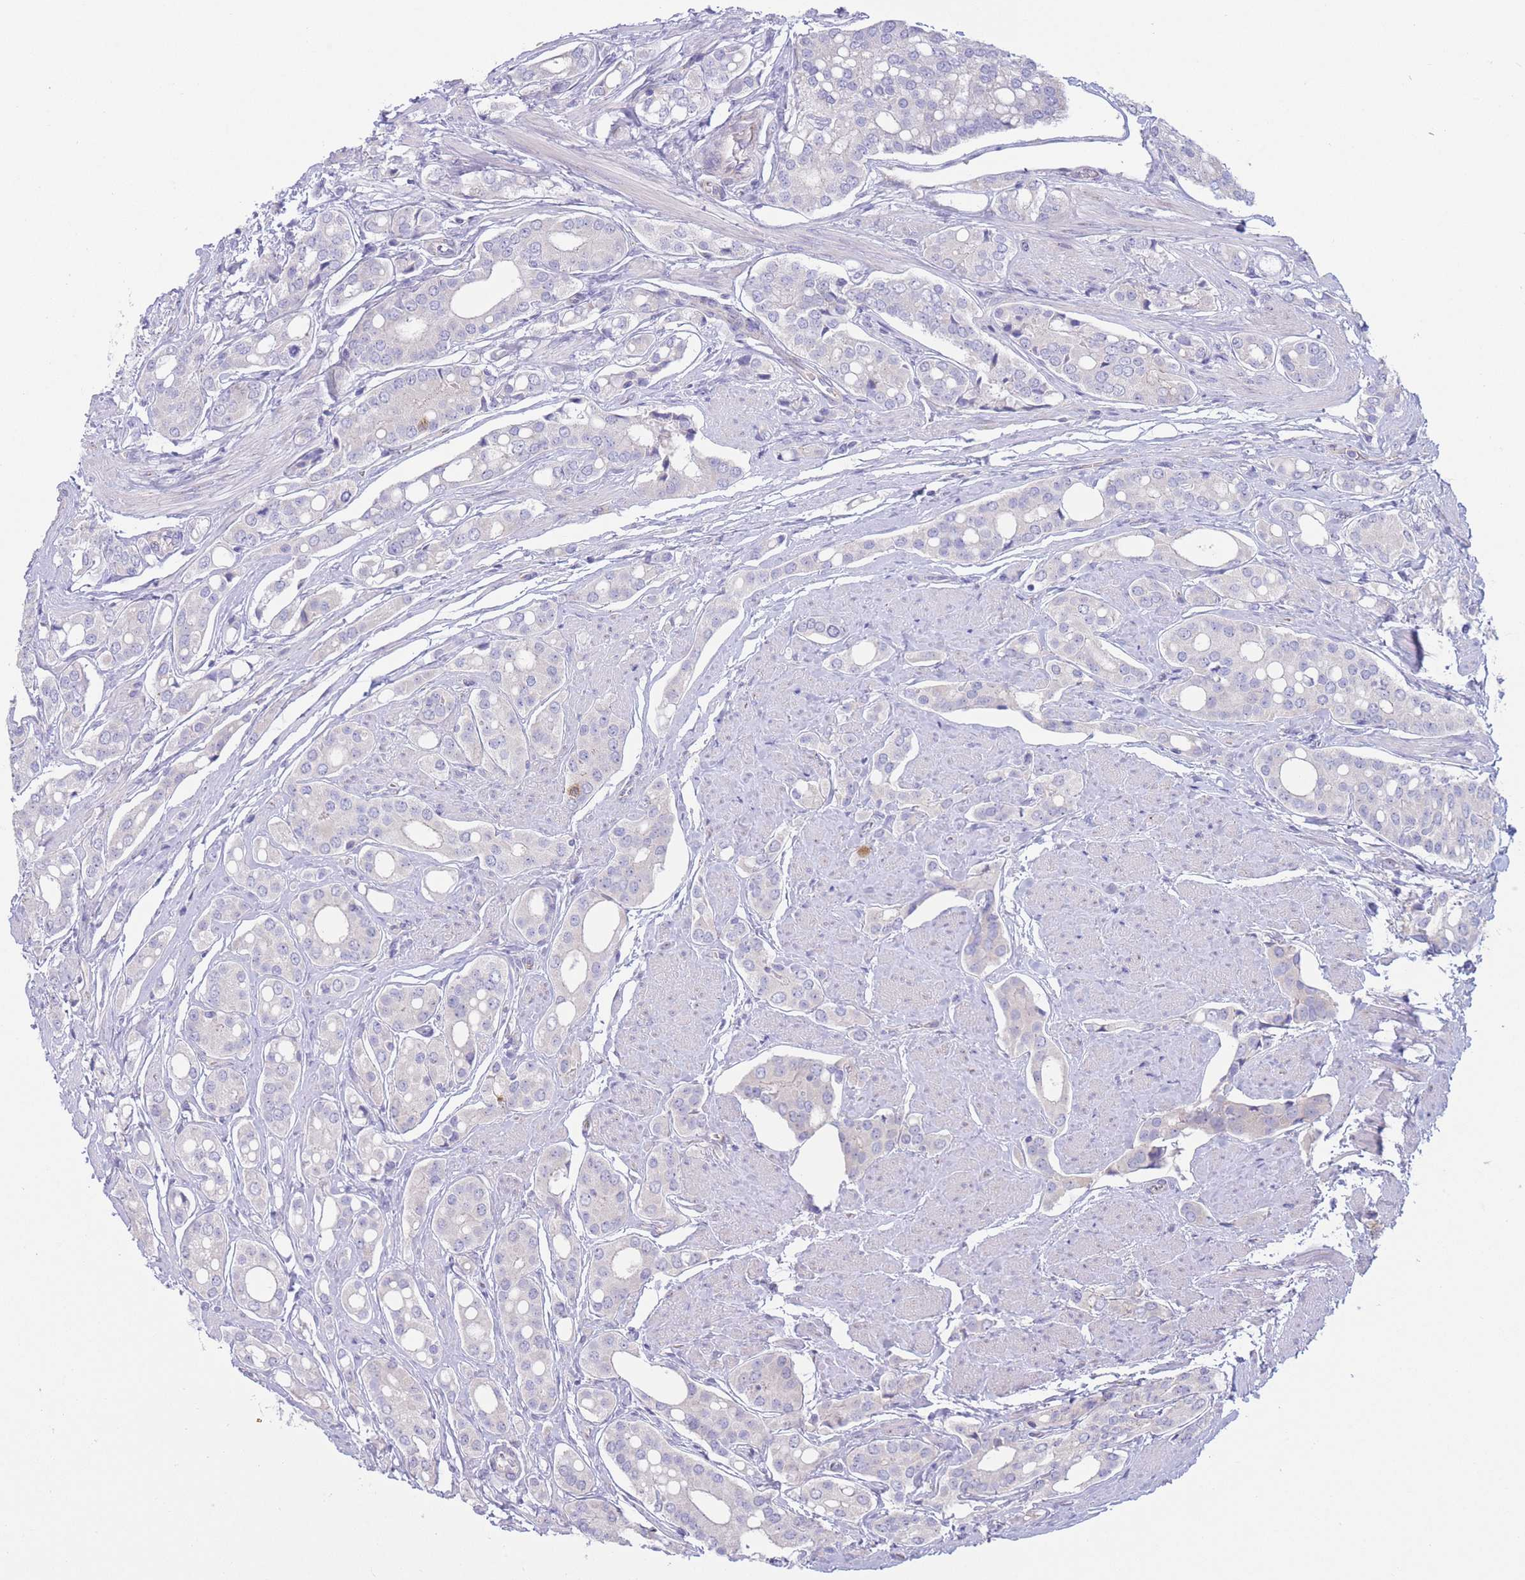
{"staining": {"intensity": "negative", "quantity": "none", "location": "none"}, "tissue": "prostate cancer", "cell_type": "Tumor cells", "image_type": "cancer", "snomed": [{"axis": "morphology", "description": "Adenocarcinoma, High grade"}, {"axis": "topography", "description": "Prostate"}], "caption": "IHC photomicrograph of human prostate cancer stained for a protein (brown), which demonstrates no expression in tumor cells.", "gene": "ALS2CL", "patient": {"sex": "male", "age": 71}}